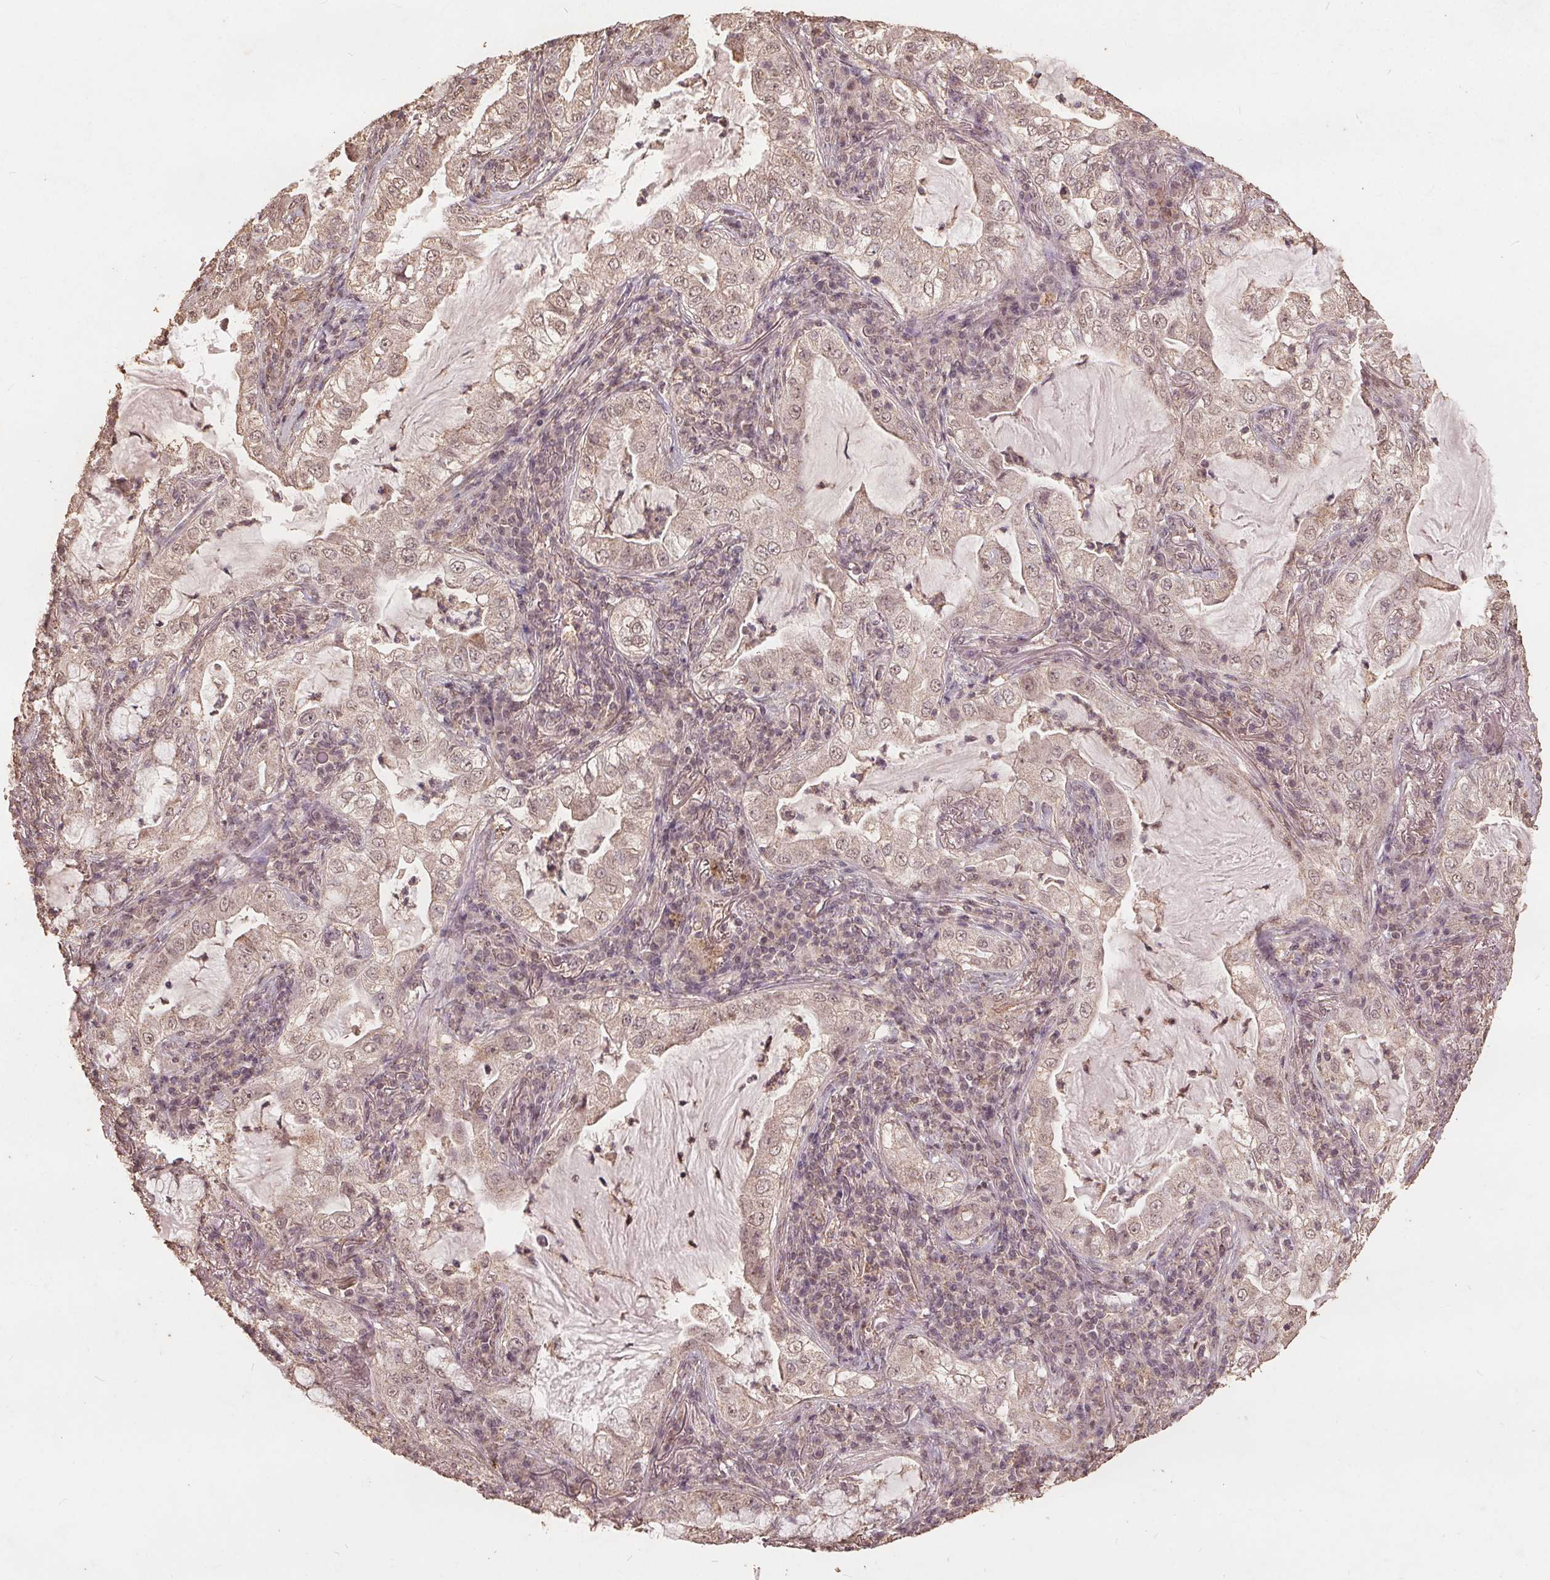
{"staining": {"intensity": "weak", "quantity": "25%-75%", "location": "nuclear"}, "tissue": "lung cancer", "cell_type": "Tumor cells", "image_type": "cancer", "snomed": [{"axis": "morphology", "description": "Adenocarcinoma, NOS"}, {"axis": "topography", "description": "Lung"}], "caption": "An immunohistochemistry (IHC) histopathology image of tumor tissue is shown. Protein staining in brown labels weak nuclear positivity in lung cancer within tumor cells.", "gene": "DSG3", "patient": {"sex": "female", "age": 73}}